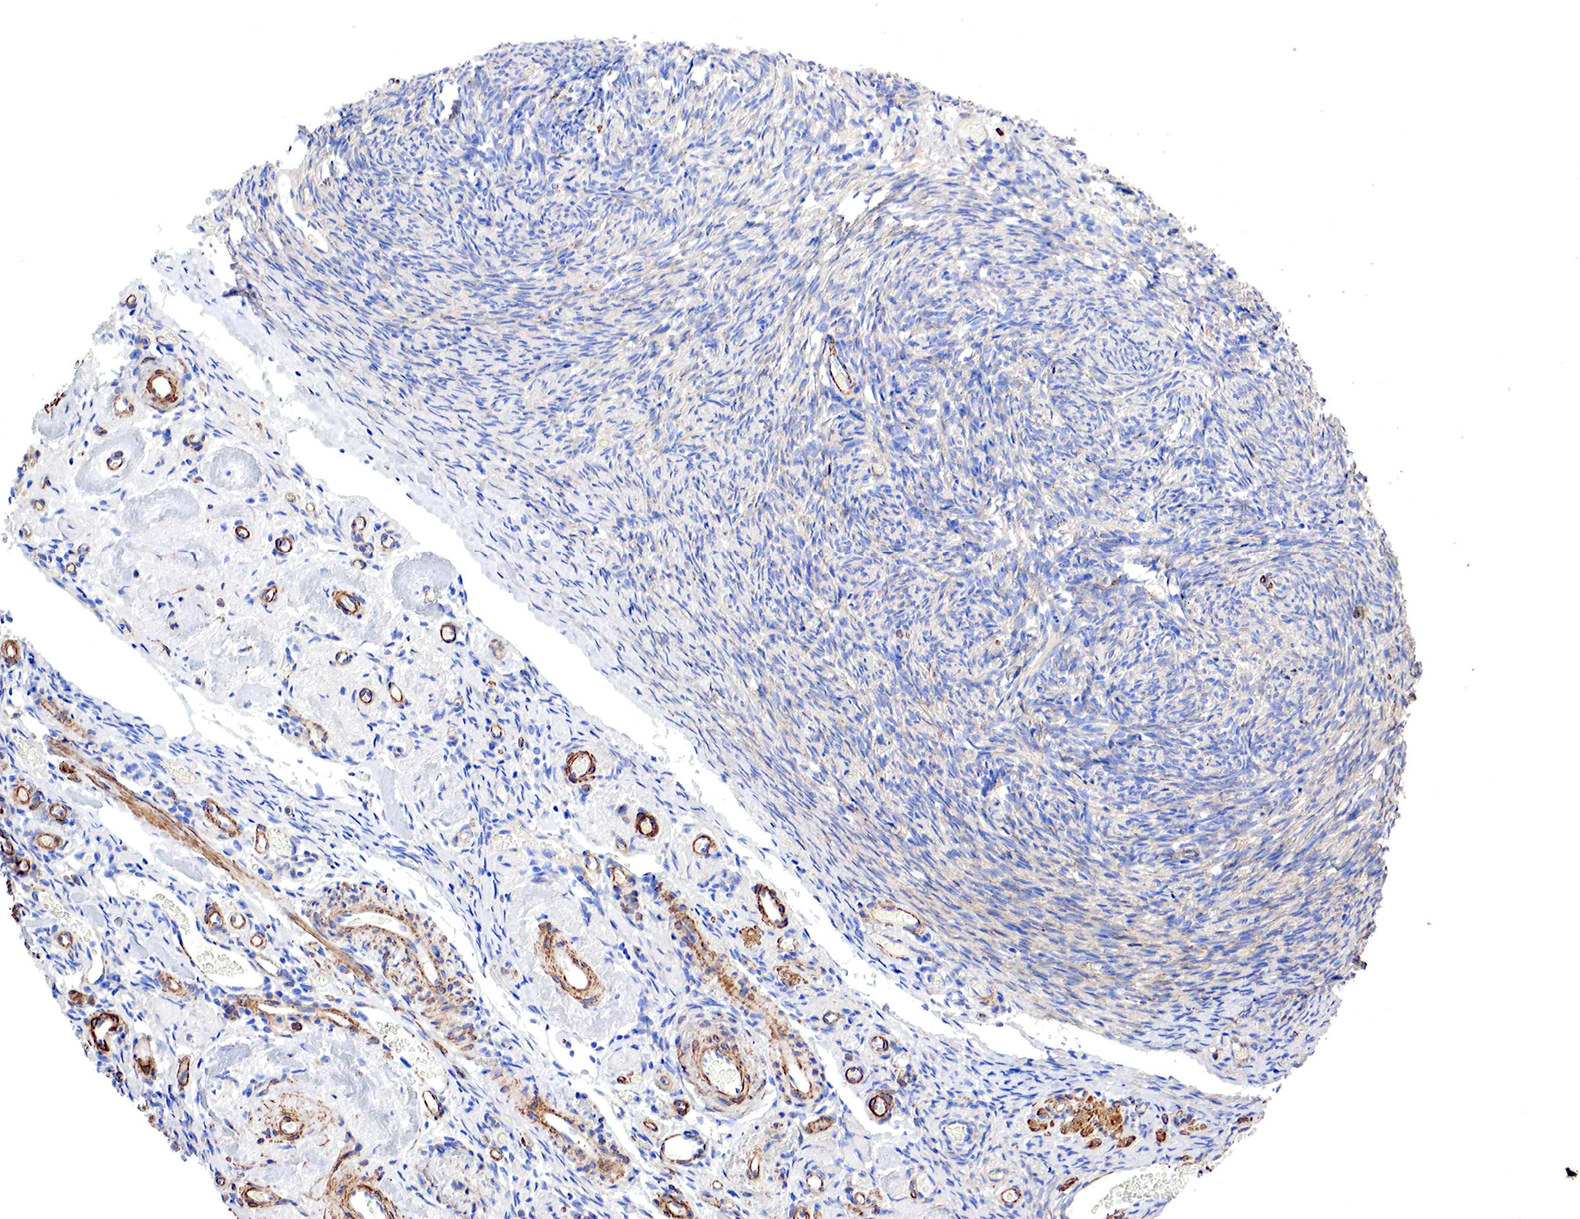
{"staining": {"intensity": "negative", "quantity": "none", "location": "none"}, "tissue": "ovary", "cell_type": "Ovarian stroma cells", "image_type": "normal", "snomed": [{"axis": "morphology", "description": "Normal tissue, NOS"}, {"axis": "topography", "description": "Ovary"}], "caption": "This is a micrograph of immunohistochemistry (IHC) staining of benign ovary, which shows no staining in ovarian stroma cells.", "gene": "TPM1", "patient": {"sex": "female", "age": 78}}